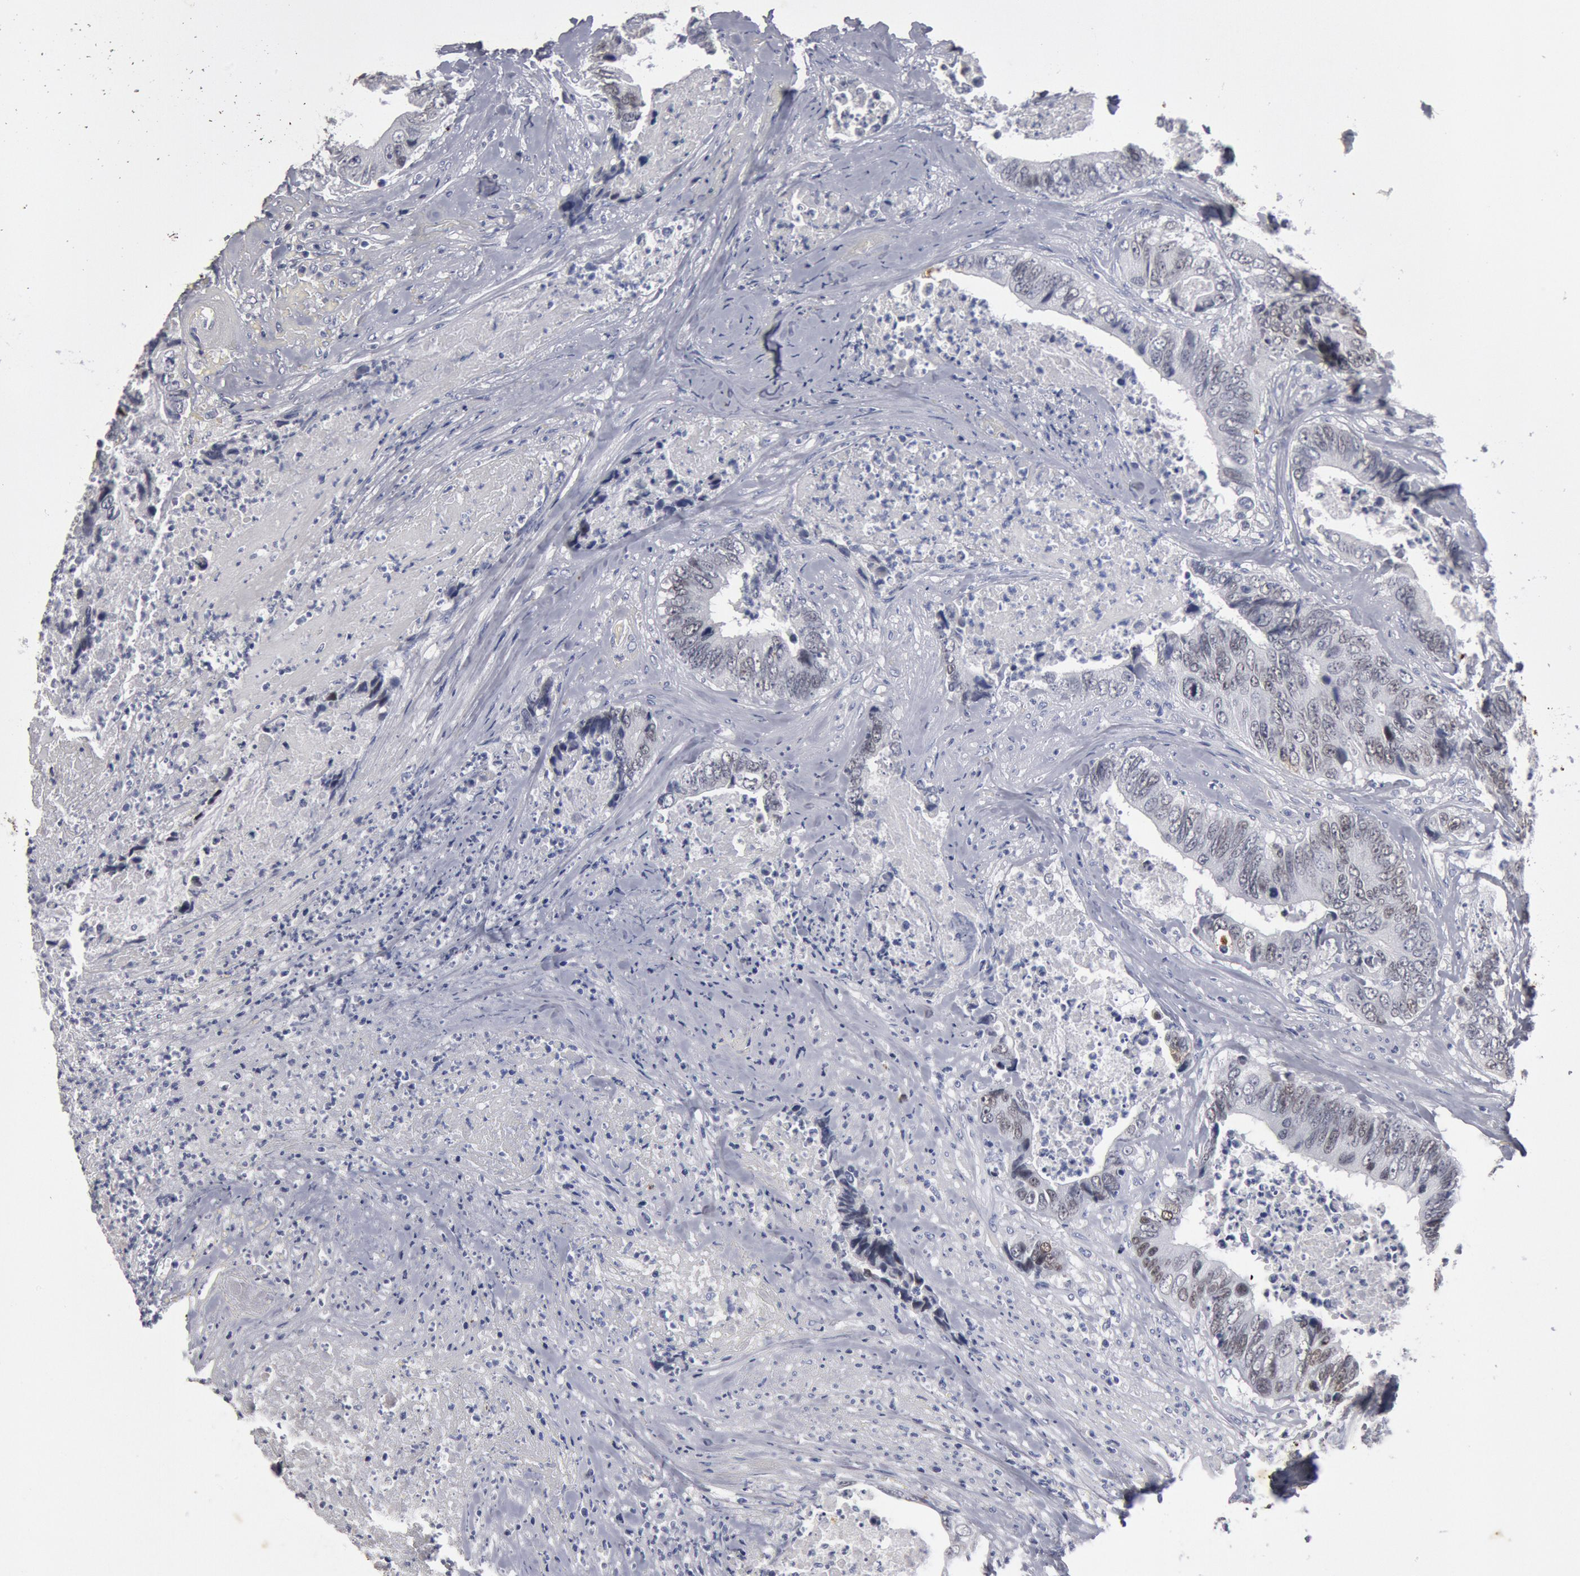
{"staining": {"intensity": "weak", "quantity": "<25%", "location": "nuclear"}, "tissue": "colorectal cancer", "cell_type": "Tumor cells", "image_type": "cancer", "snomed": [{"axis": "morphology", "description": "Adenocarcinoma, NOS"}, {"axis": "topography", "description": "Rectum"}], "caption": "A micrograph of human adenocarcinoma (colorectal) is negative for staining in tumor cells.", "gene": "FOXA2", "patient": {"sex": "female", "age": 65}}